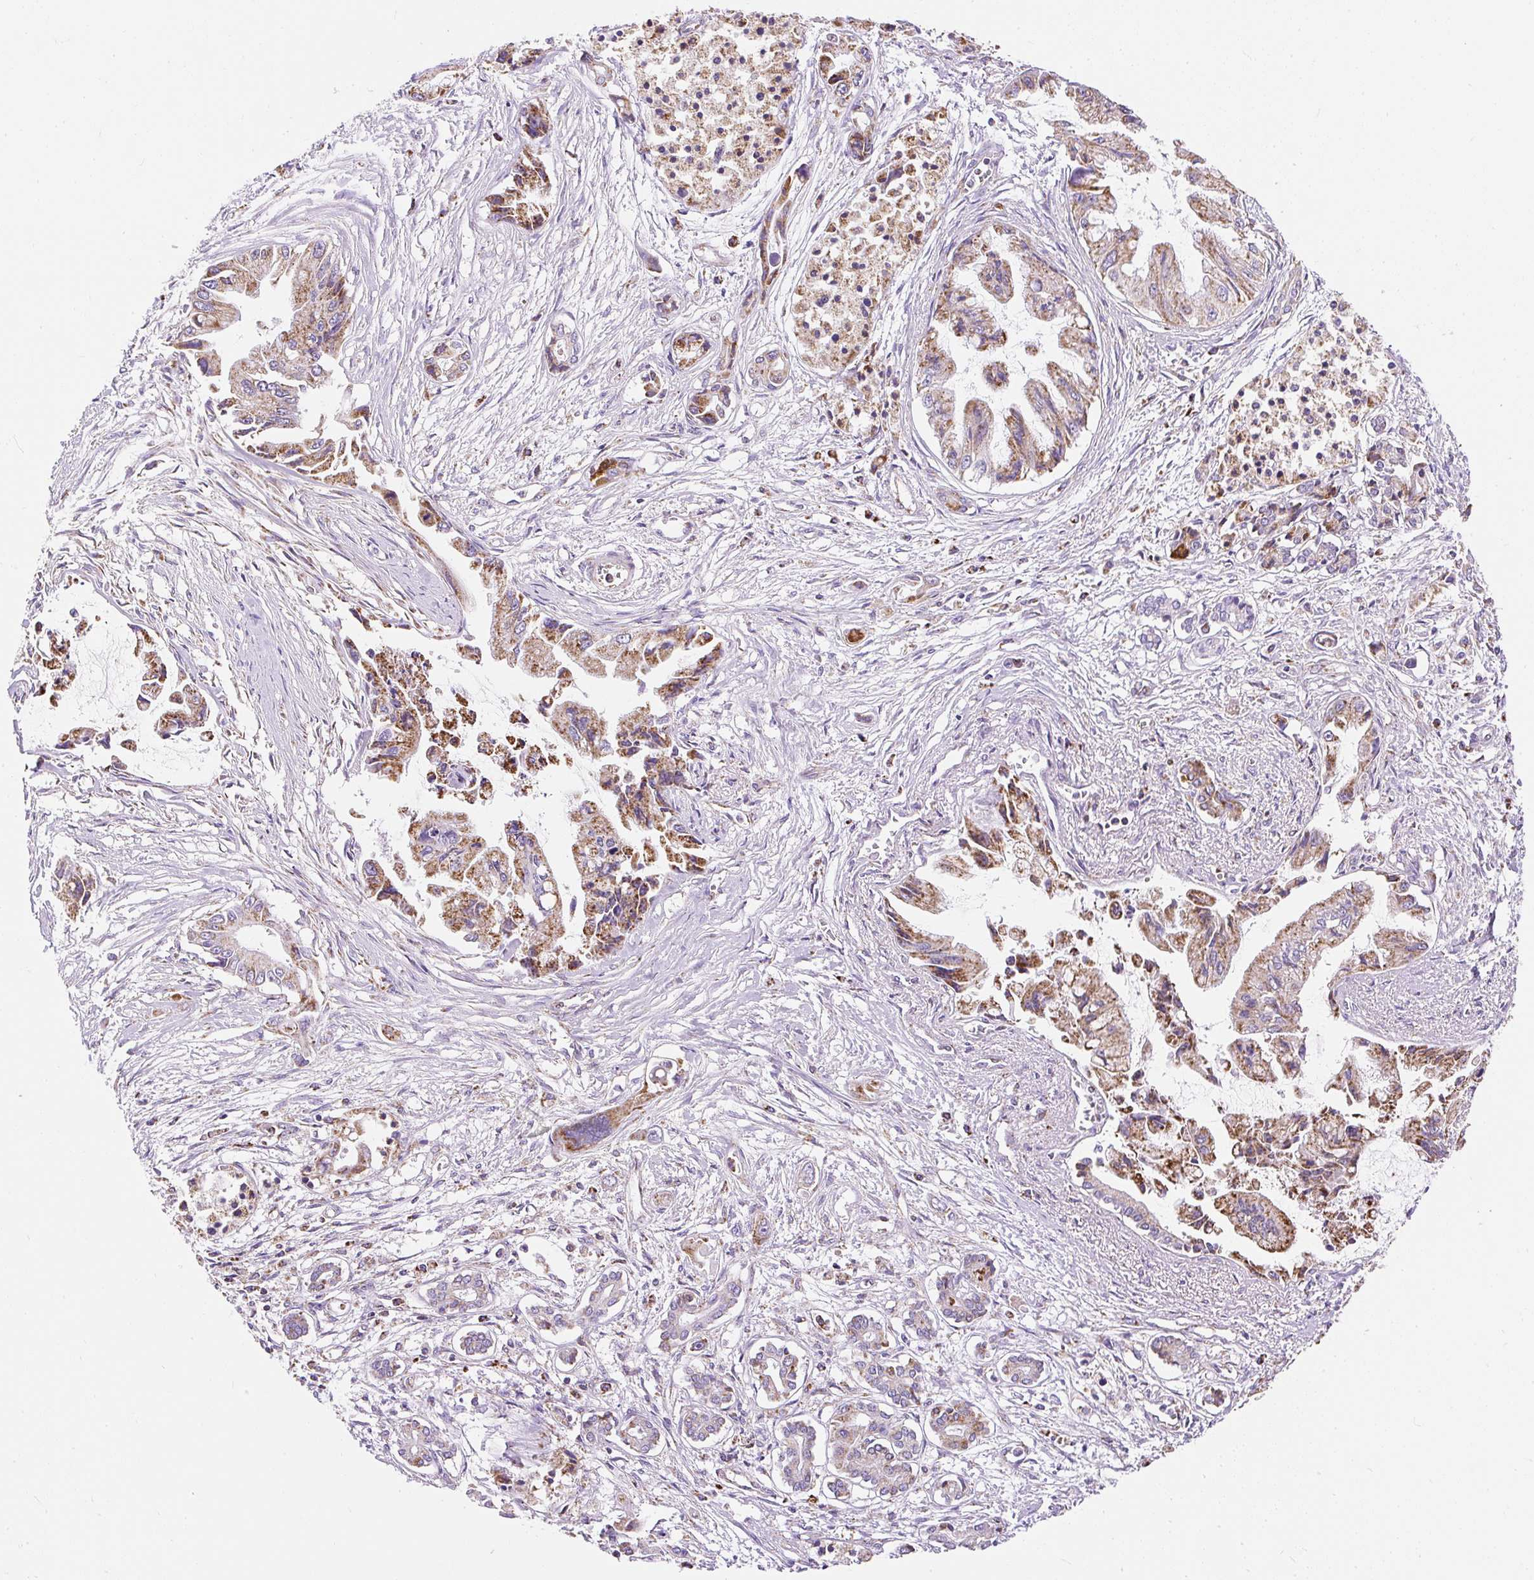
{"staining": {"intensity": "moderate", "quantity": ">75%", "location": "cytoplasmic/membranous"}, "tissue": "pancreatic cancer", "cell_type": "Tumor cells", "image_type": "cancer", "snomed": [{"axis": "morphology", "description": "Adenocarcinoma, NOS"}, {"axis": "topography", "description": "Pancreas"}], "caption": "DAB (3,3'-diaminobenzidine) immunohistochemical staining of human pancreatic adenocarcinoma displays moderate cytoplasmic/membranous protein staining in approximately >75% of tumor cells. The staining is performed using DAB brown chromogen to label protein expression. The nuclei are counter-stained blue using hematoxylin.", "gene": "DAAM2", "patient": {"sex": "male", "age": 84}}